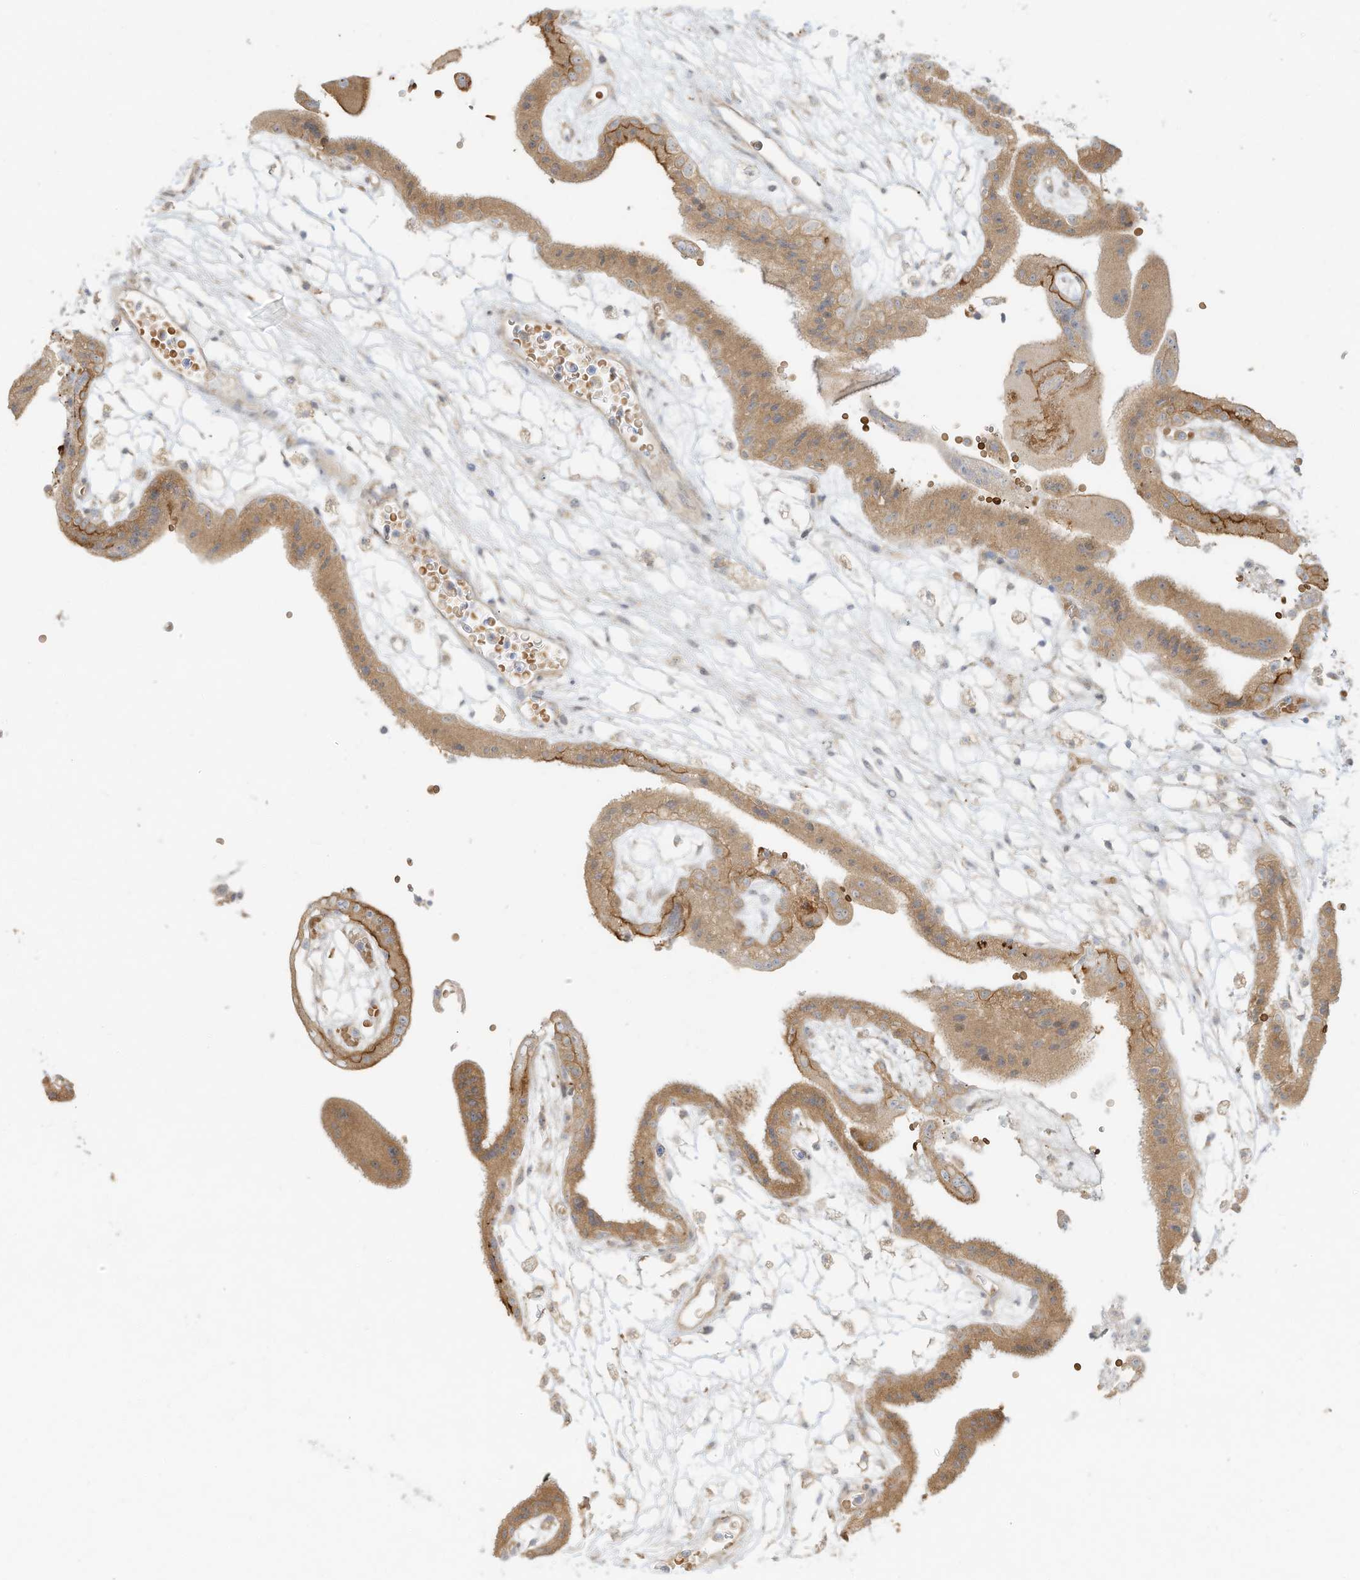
{"staining": {"intensity": "weak", "quantity": ">75%", "location": "cytoplasmic/membranous"}, "tissue": "placenta", "cell_type": "Decidual cells", "image_type": "normal", "snomed": [{"axis": "morphology", "description": "Normal tissue, NOS"}, {"axis": "topography", "description": "Placenta"}], "caption": "The immunohistochemical stain highlights weak cytoplasmic/membranous expression in decidual cells of unremarkable placenta. The staining is performed using DAB (3,3'-diaminobenzidine) brown chromogen to label protein expression. The nuclei are counter-stained blue using hematoxylin.", "gene": "OFD1", "patient": {"sex": "female", "age": 18}}